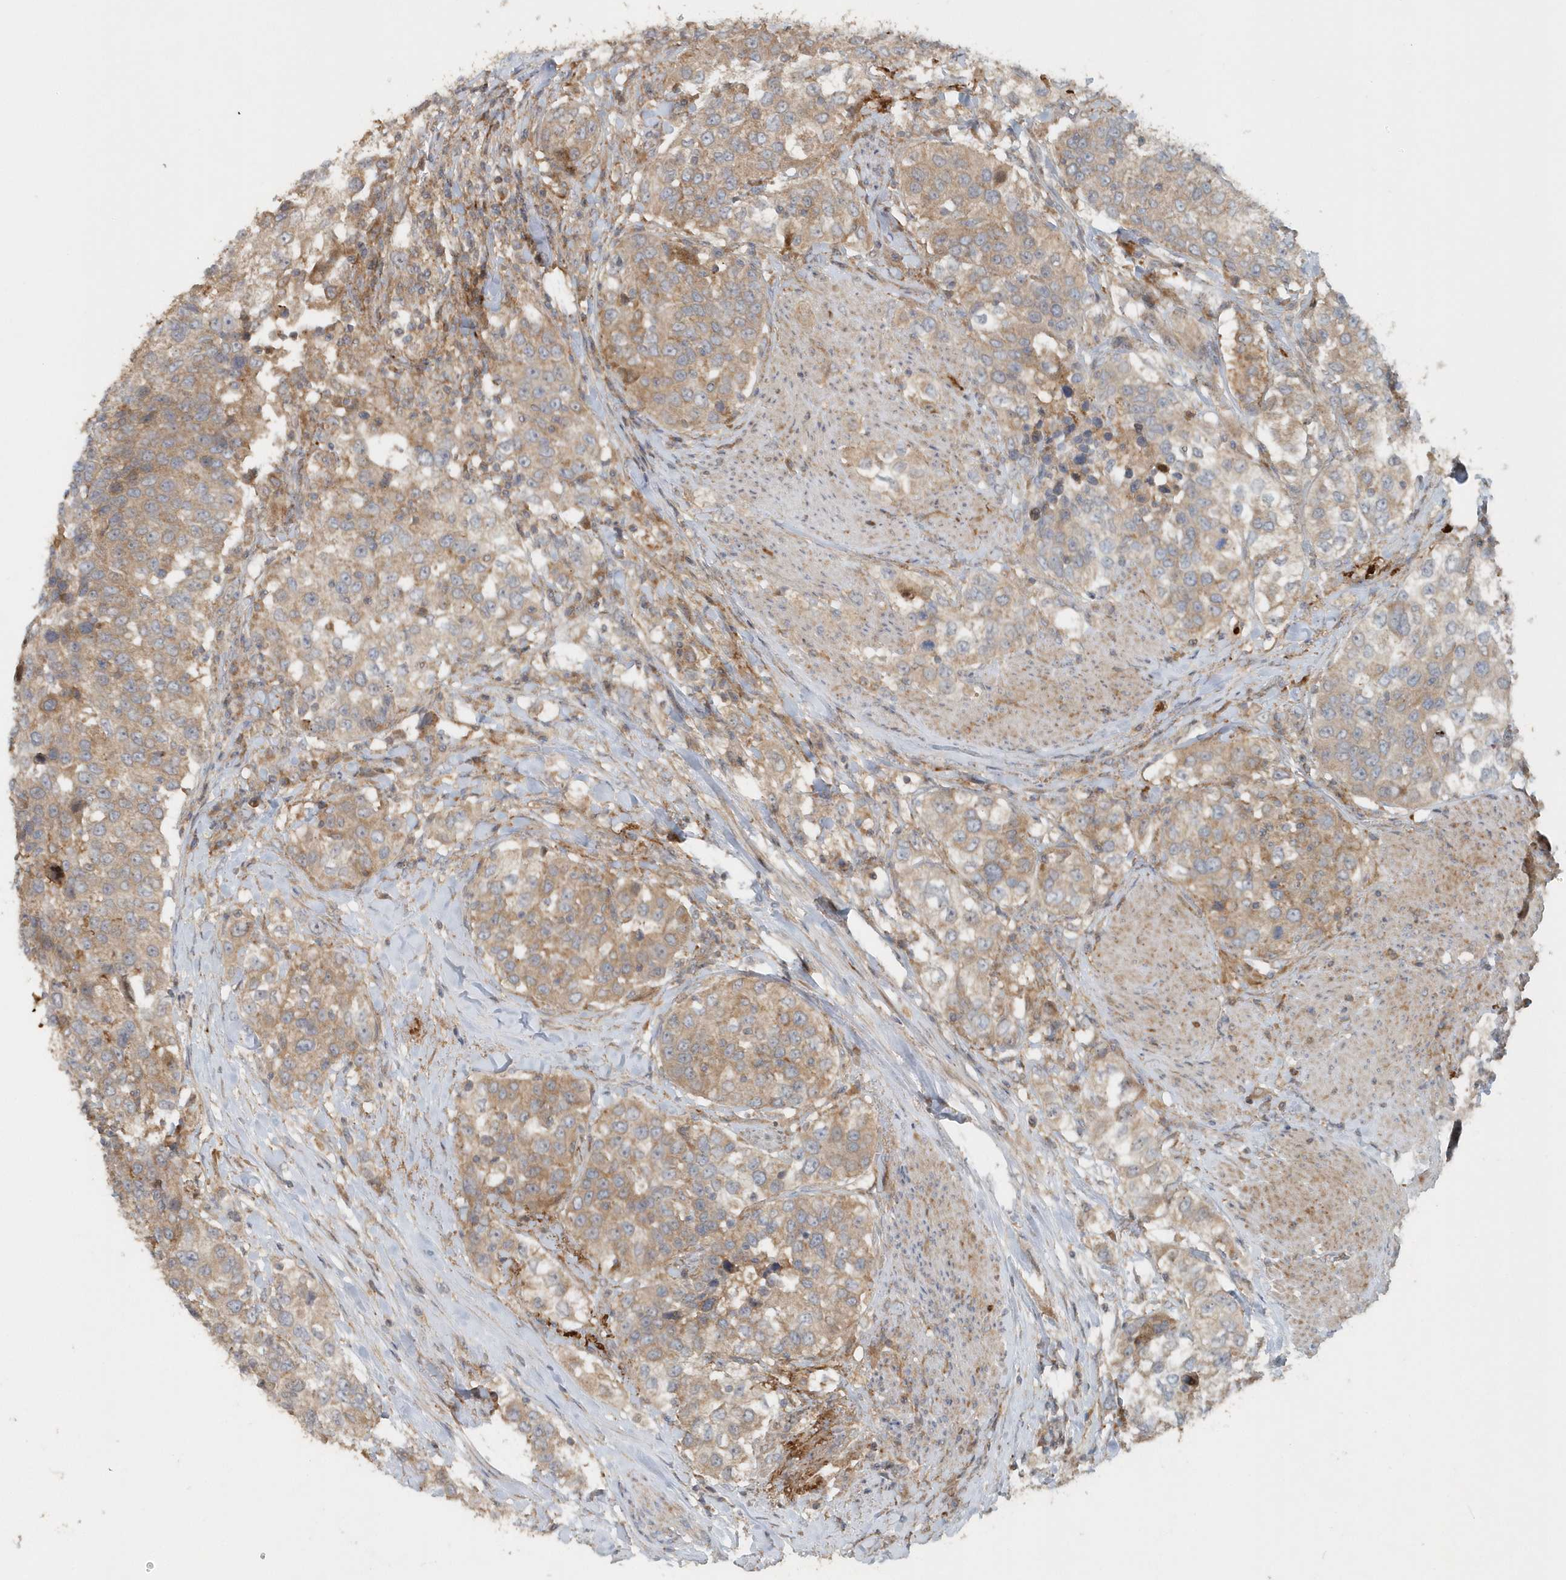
{"staining": {"intensity": "moderate", "quantity": ">75%", "location": "cytoplasmic/membranous"}, "tissue": "urothelial cancer", "cell_type": "Tumor cells", "image_type": "cancer", "snomed": [{"axis": "morphology", "description": "Urothelial carcinoma, High grade"}, {"axis": "topography", "description": "Urinary bladder"}], "caption": "Immunohistochemical staining of urothelial cancer exhibits medium levels of moderate cytoplasmic/membranous staining in approximately >75% of tumor cells.", "gene": "MMUT", "patient": {"sex": "female", "age": 80}}